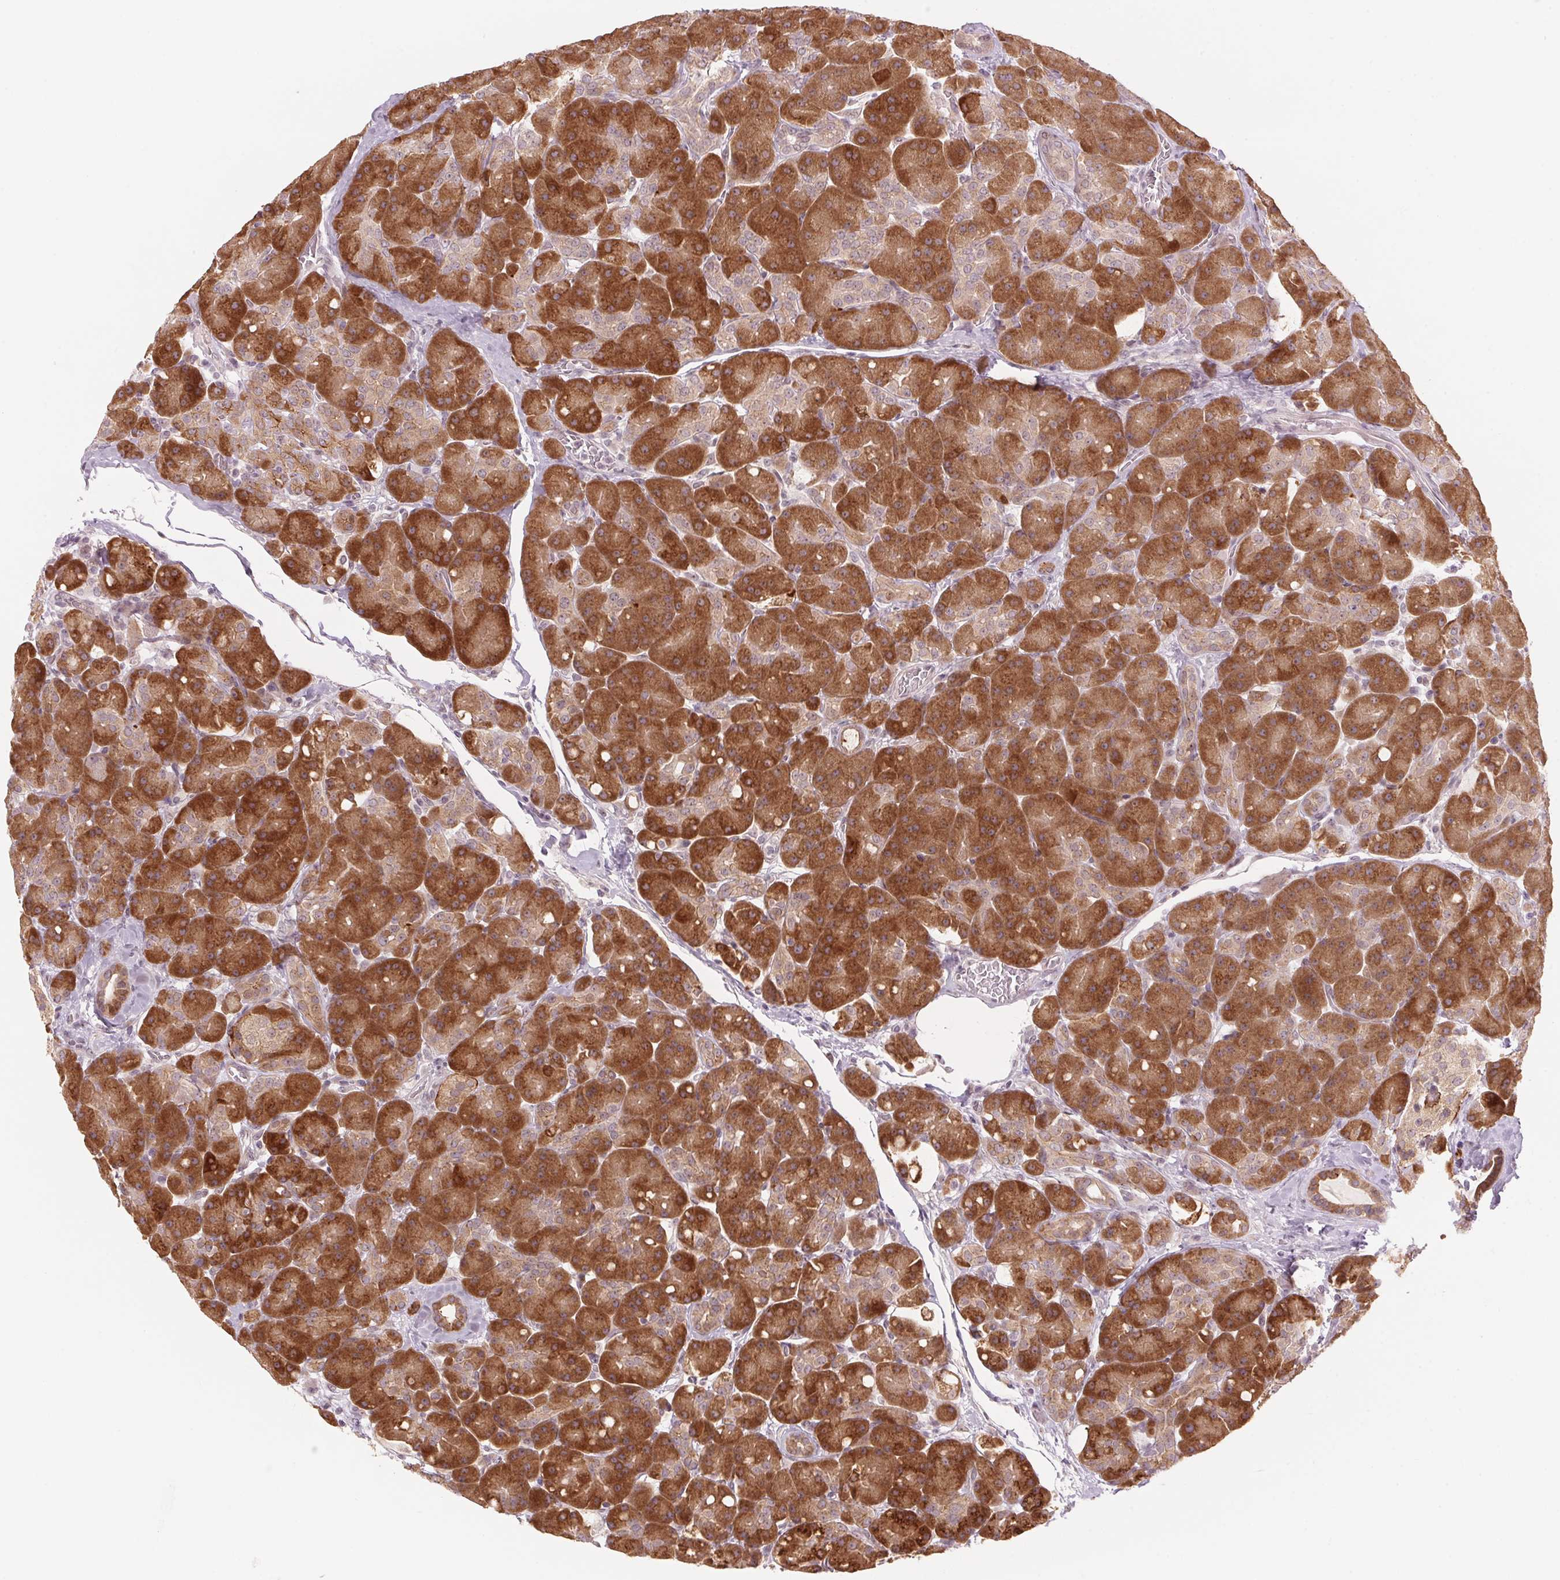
{"staining": {"intensity": "strong", "quantity": ">75%", "location": "cytoplasmic/membranous"}, "tissue": "pancreas", "cell_type": "Exocrine glandular cells", "image_type": "normal", "snomed": [{"axis": "morphology", "description": "Normal tissue, NOS"}, {"axis": "topography", "description": "Pancreas"}], "caption": "High-power microscopy captured an immunohistochemistry photomicrograph of unremarkable pancreas, revealing strong cytoplasmic/membranous expression in approximately >75% of exocrine glandular cells.", "gene": "TMED6", "patient": {"sex": "male", "age": 55}}